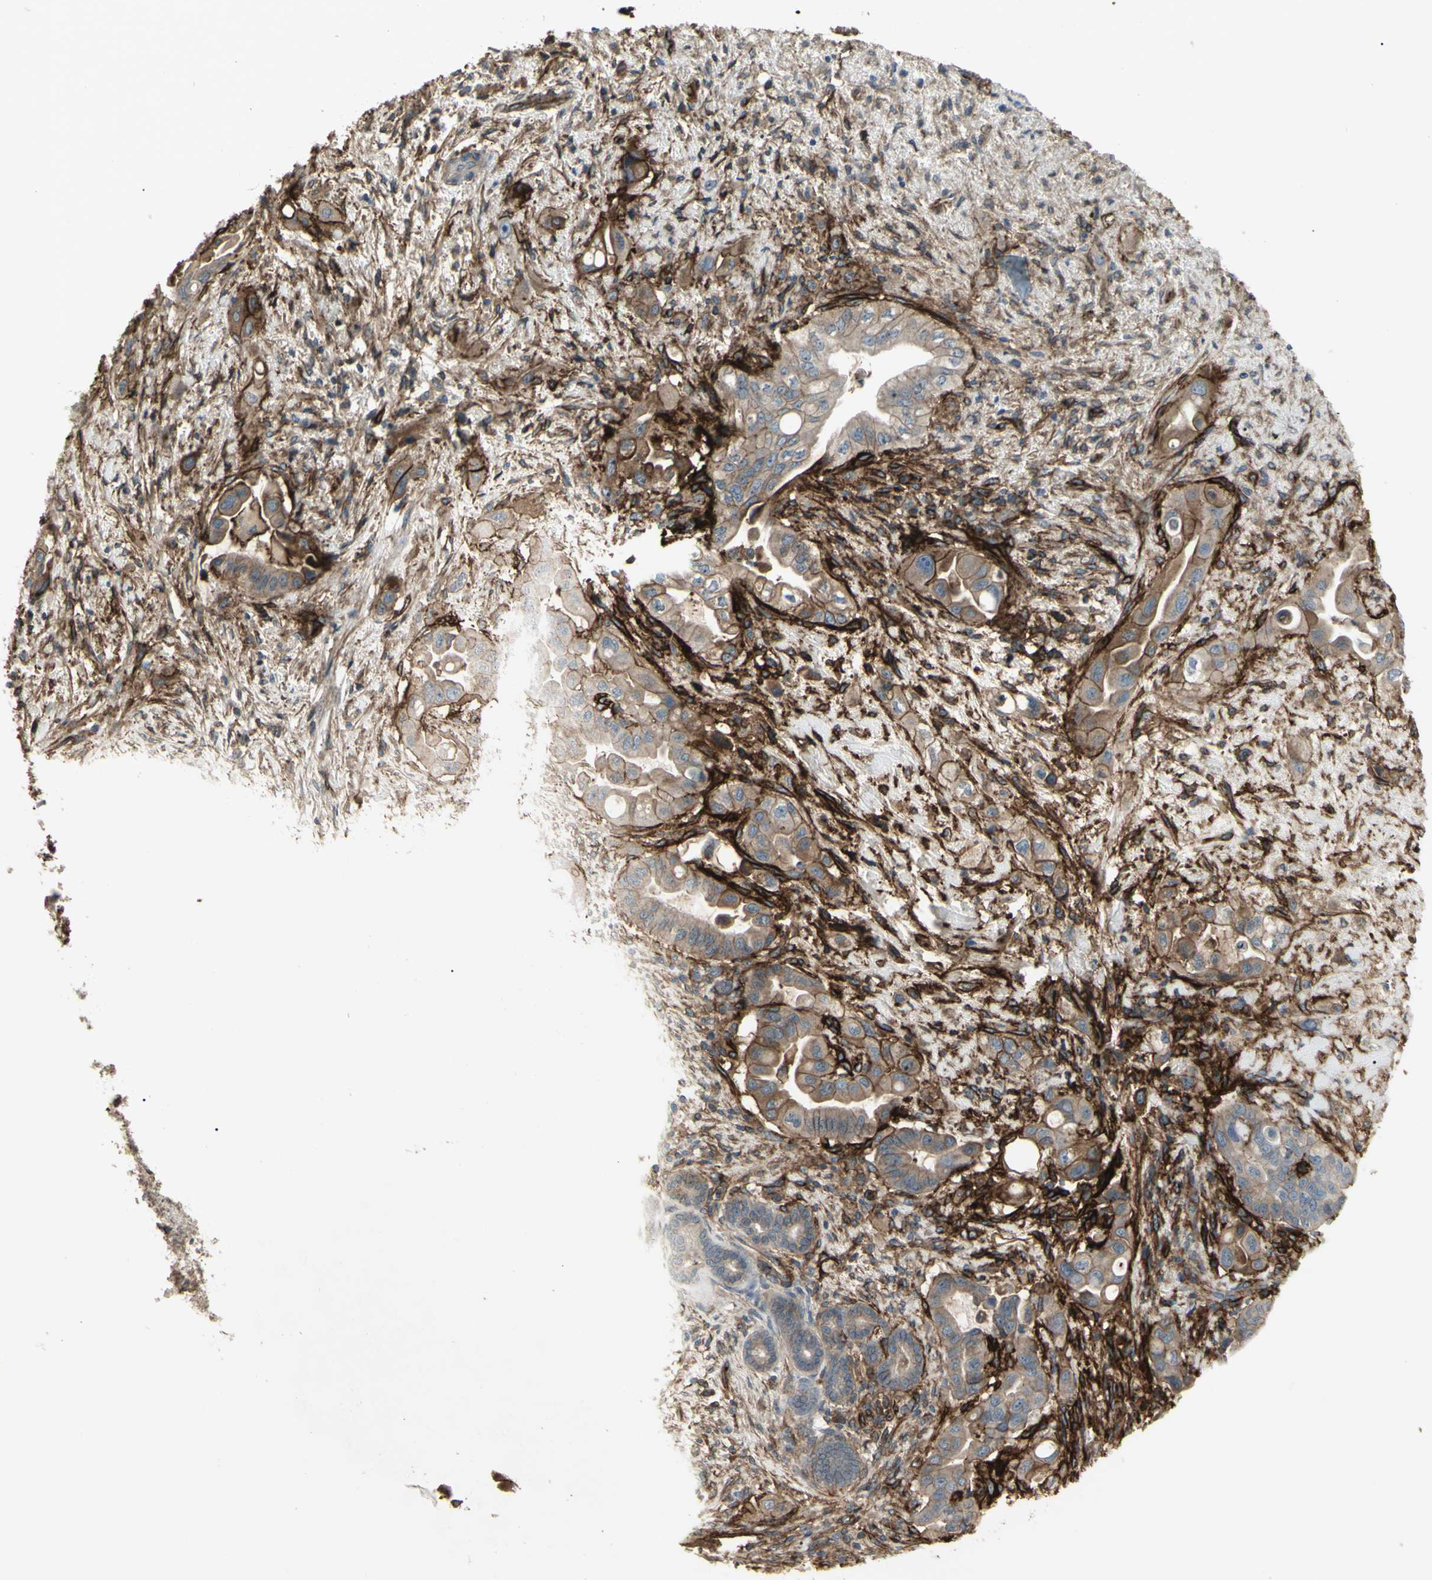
{"staining": {"intensity": "moderate", "quantity": "25%-75%", "location": "cytoplasmic/membranous"}, "tissue": "liver cancer", "cell_type": "Tumor cells", "image_type": "cancer", "snomed": [{"axis": "morphology", "description": "Cholangiocarcinoma"}, {"axis": "topography", "description": "Liver"}], "caption": "Immunohistochemistry of human liver cholangiocarcinoma displays medium levels of moderate cytoplasmic/membranous staining in approximately 25%-75% of tumor cells.", "gene": "CD276", "patient": {"sex": "female", "age": 61}}